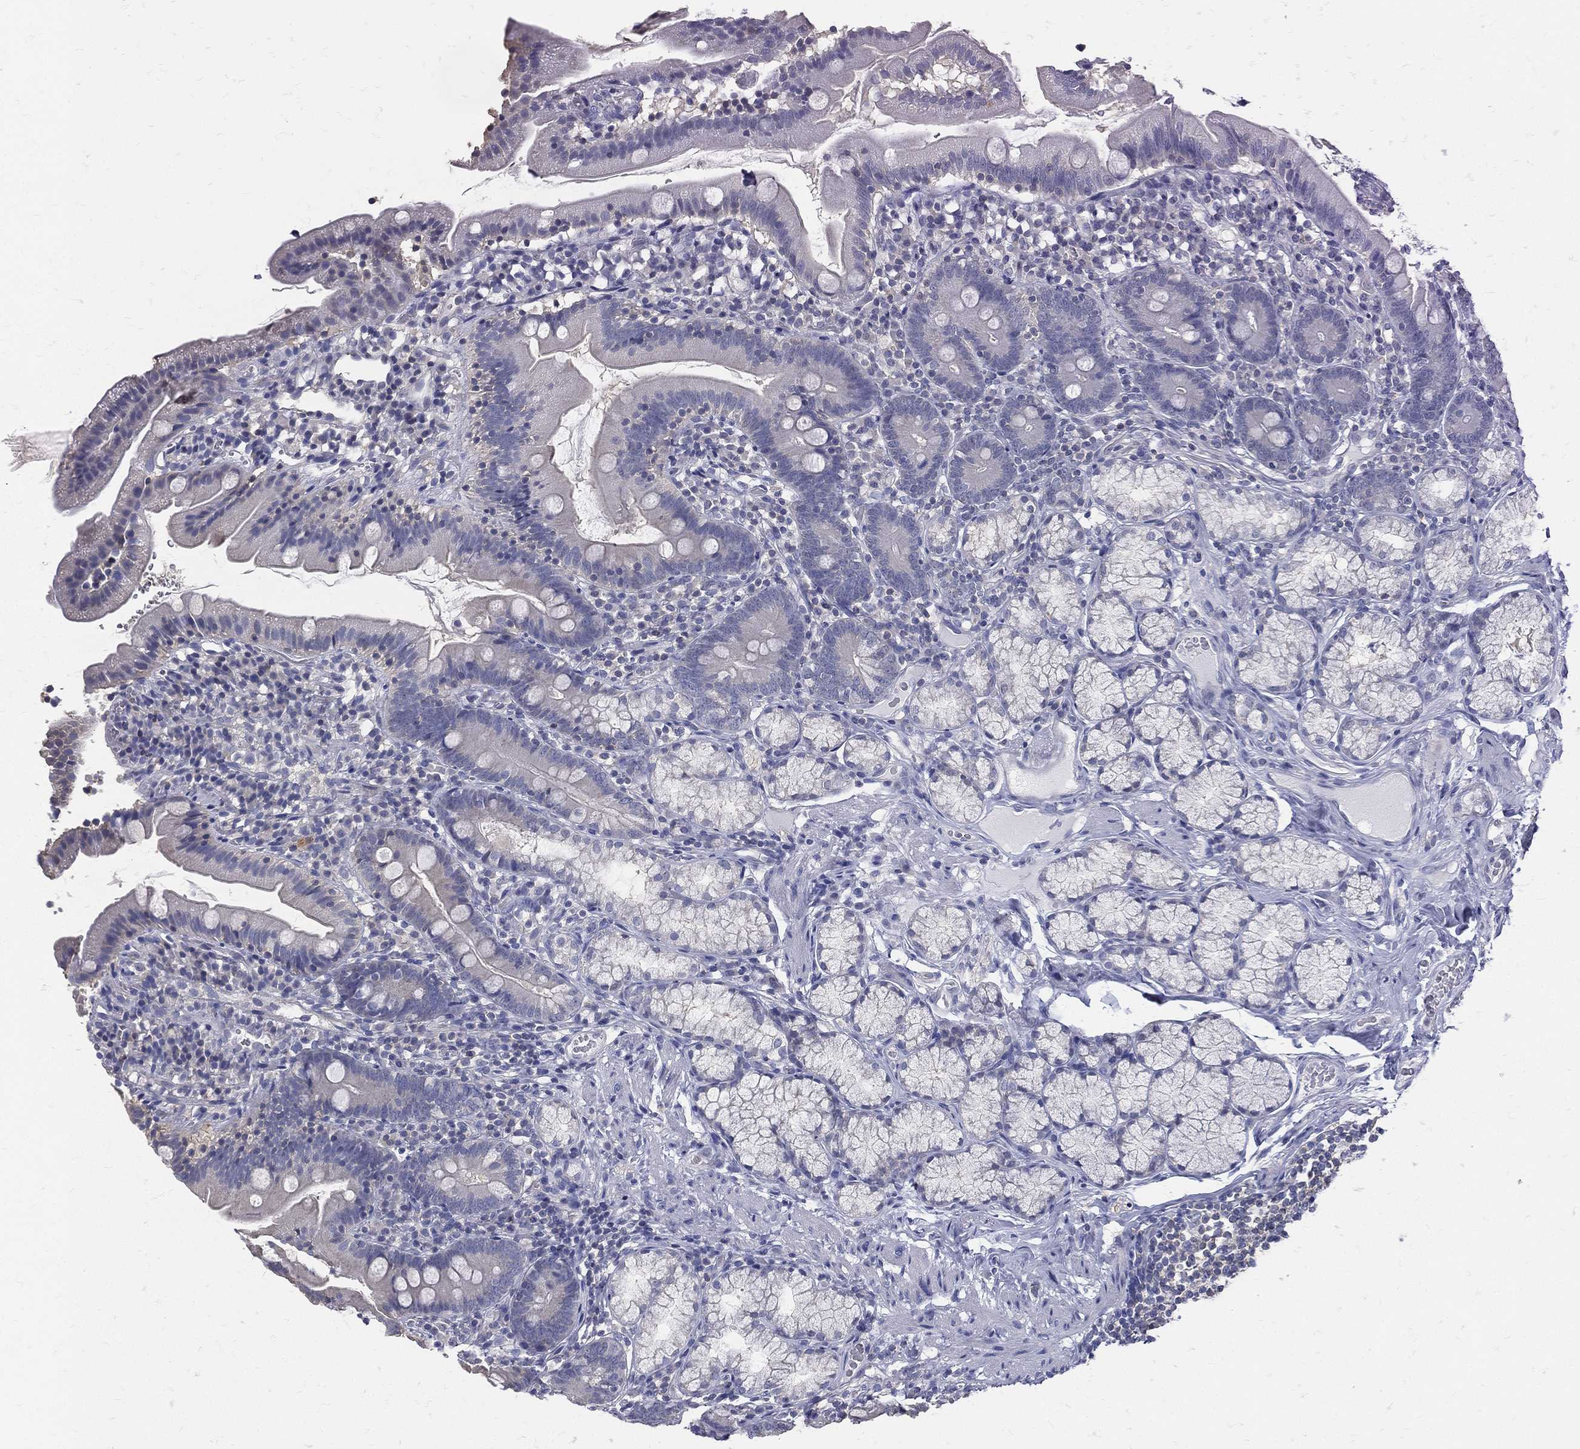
{"staining": {"intensity": "negative", "quantity": "none", "location": "none"}, "tissue": "duodenum", "cell_type": "Glandular cells", "image_type": "normal", "snomed": [{"axis": "morphology", "description": "Normal tissue, NOS"}, {"axis": "topography", "description": "Duodenum"}], "caption": "Micrograph shows no significant protein expression in glandular cells of benign duodenum.", "gene": "ETNPPL", "patient": {"sex": "female", "age": 67}}